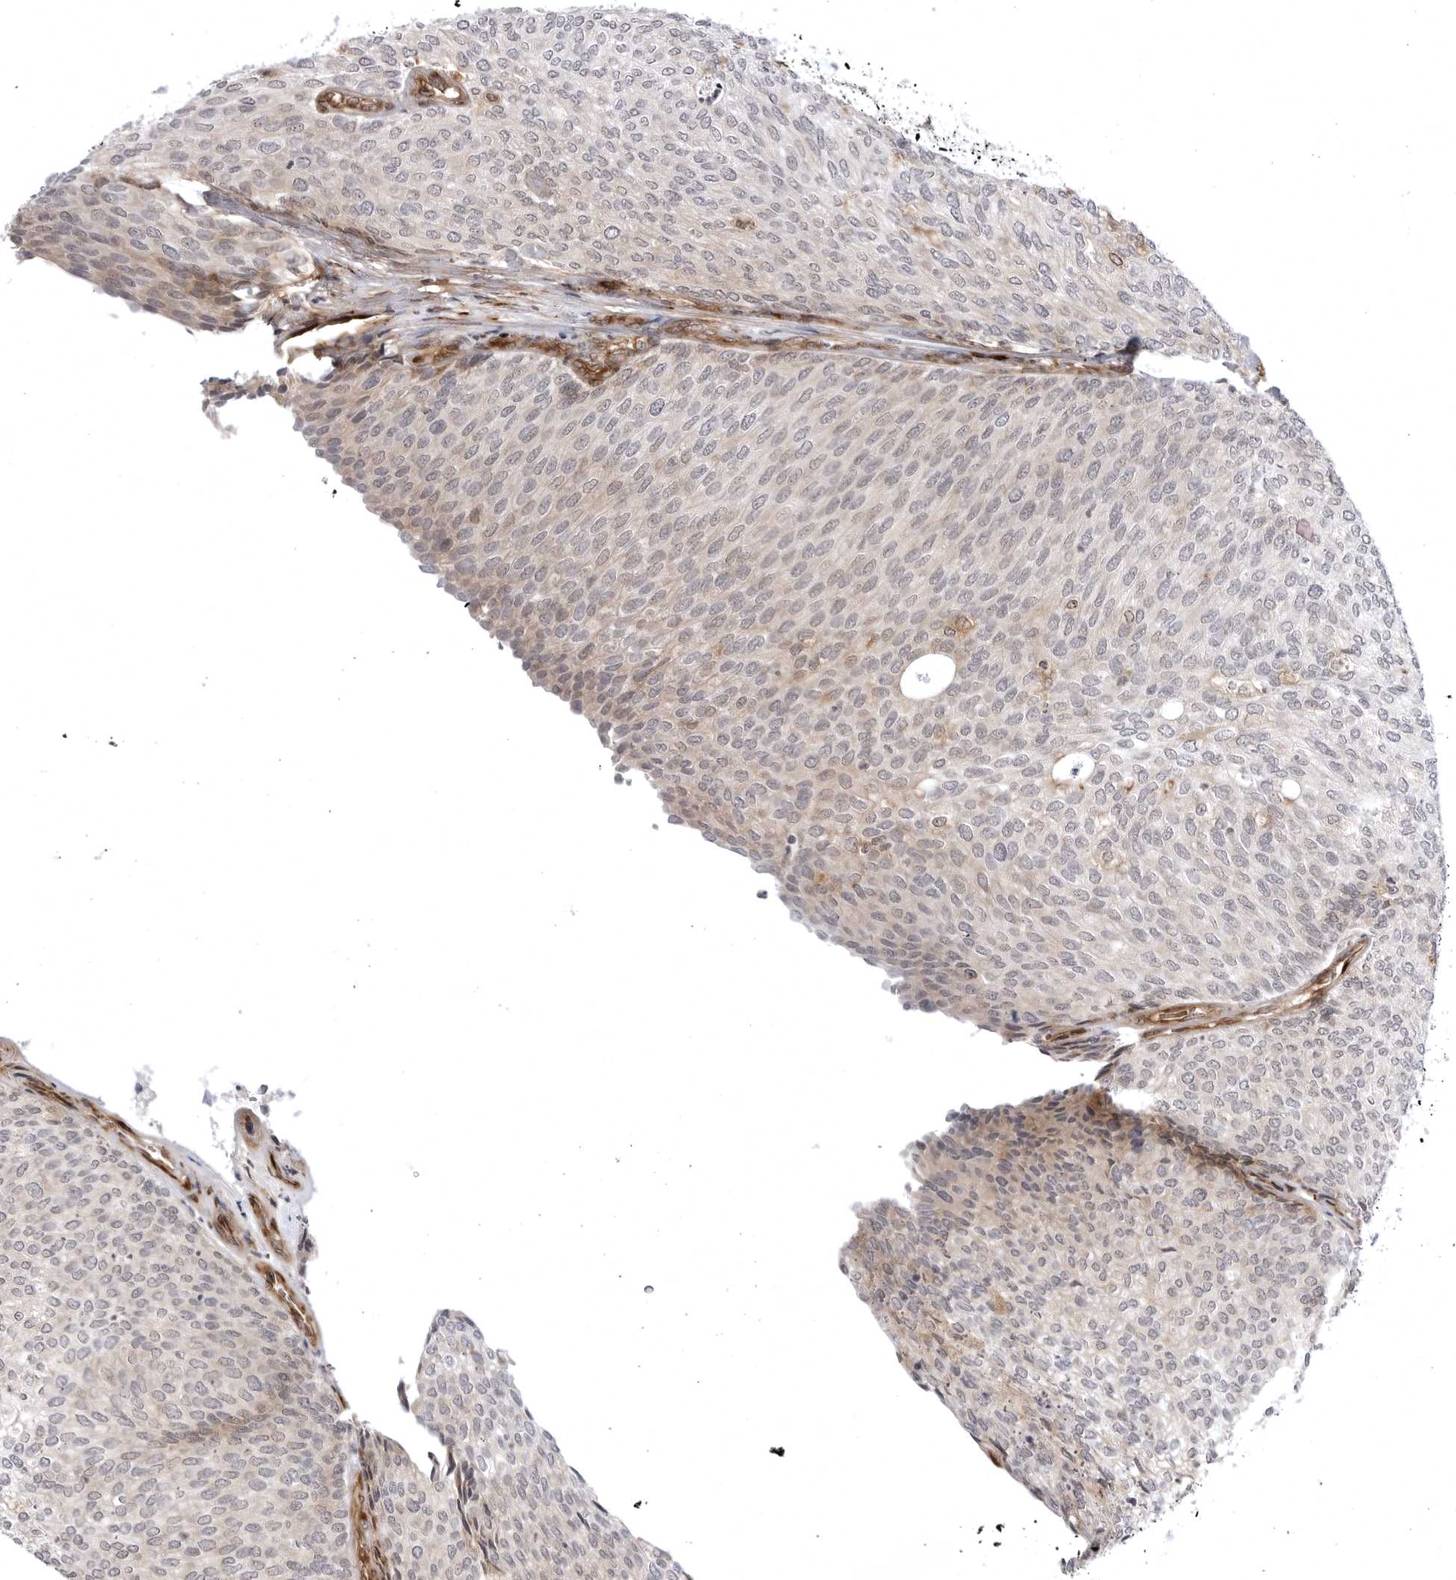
{"staining": {"intensity": "weak", "quantity": "25%-75%", "location": "cytoplasmic/membranous"}, "tissue": "urothelial cancer", "cell_type": "Tumor cells", "image_type": "cancer", "snomed": [{"axis": "morphology", "description": "Urothelial carcinoma, Low grade"}, {"axis": "topography", "description": "Urinary bladder"}], "caption": "The image exhibits immunohistochemical staining of urothelial cancer. There is weak cytoplasmic/membranous staining is seen in approximately 25%-75% of tumor cells.", "gene": "ARL5A", "patient": {"sex": "female", "age": 79}}